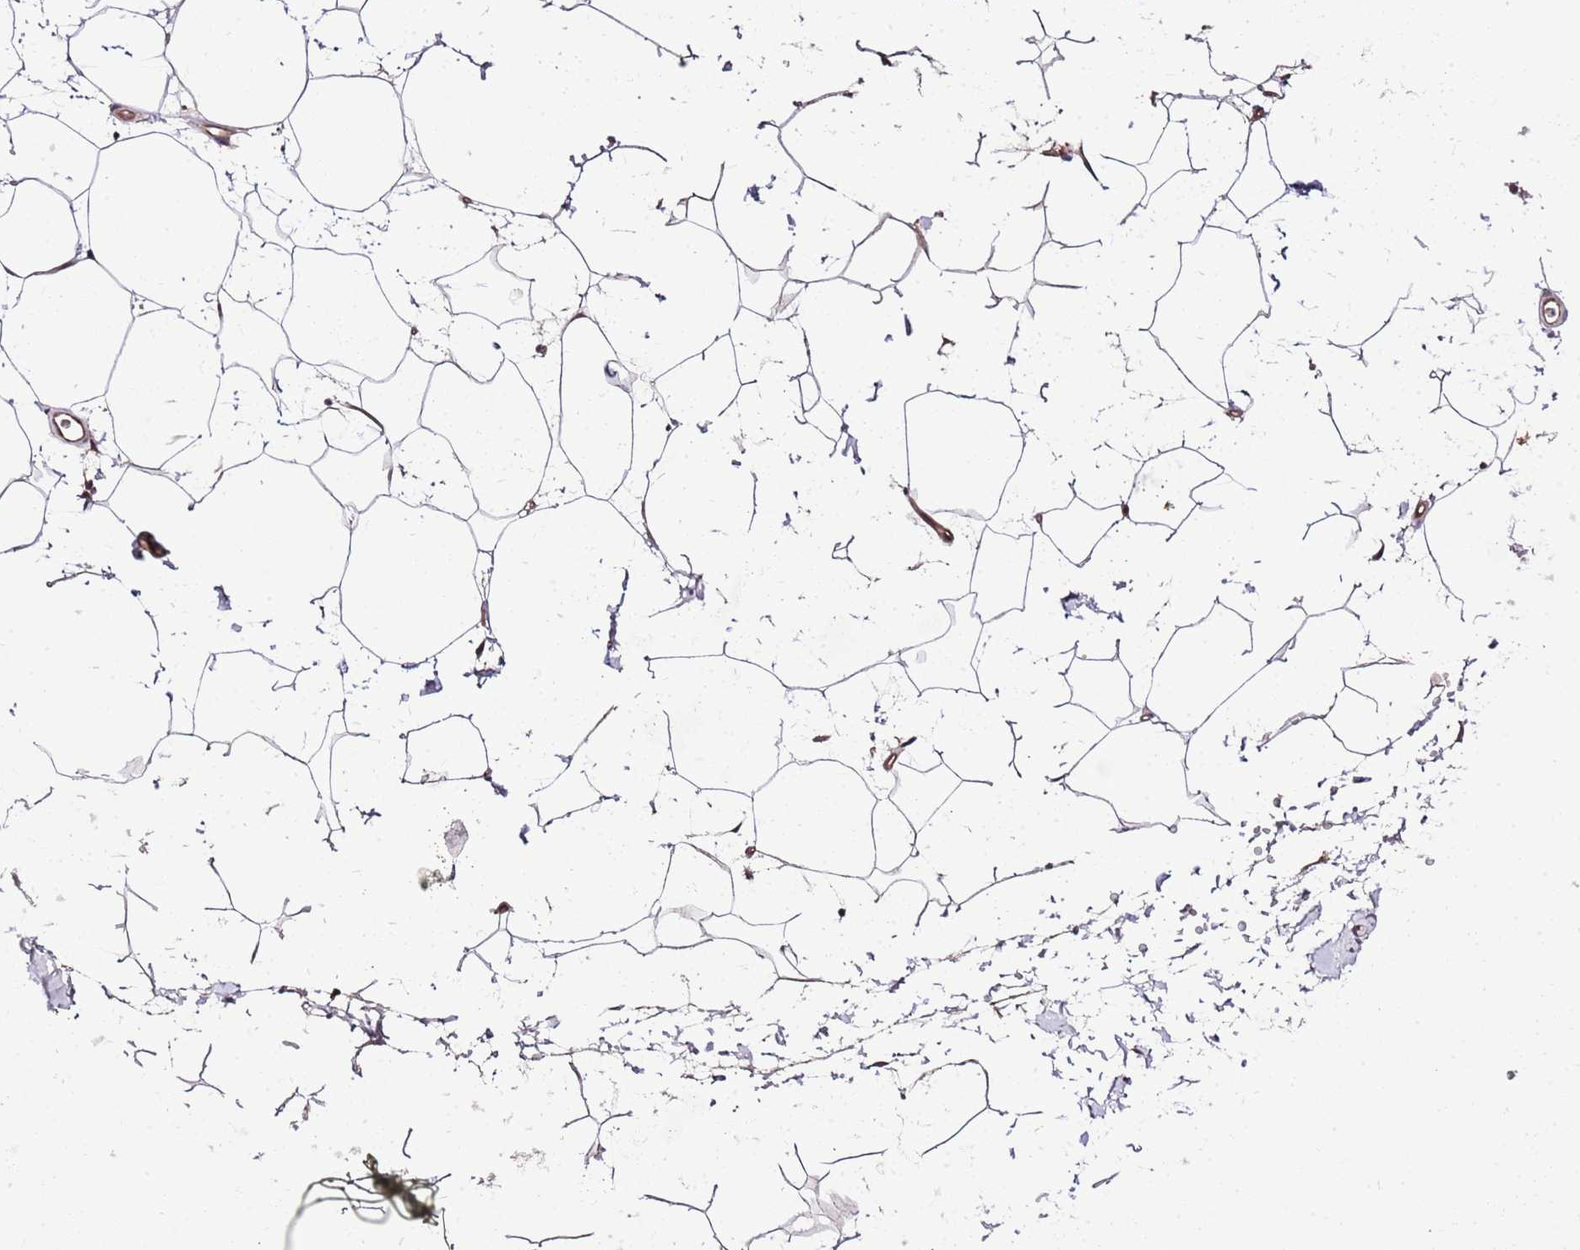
{"staining": {"intensity": "negative", "quantity": "none", "location": "none"}, "tissue": "adipose tissue", "cell_type": "Adipocytes", "image_type": "normal", "snomed": [{"axis": "morphology", "description": "Normal tissue, NOS"}, {"axis": "topography", "description": "Soft tissue"}, {"axis": "topography", "description": "Adipose tissue"}, {"axis": "topography", "description": "Vascular tissue"}, {"axis": "topography", "description": "Peripheral nerve tissue"}], "caption": "Adipocytes show no significant protein staining in benign adipose tissue. Brightfield microscopy of immunohistochemistry (IHC) stained with DAB (brown) and hematoxylin (blue), captured at high magnification.", "gene": "DONSON", "patient": {"sex": "male", "age": 74}}